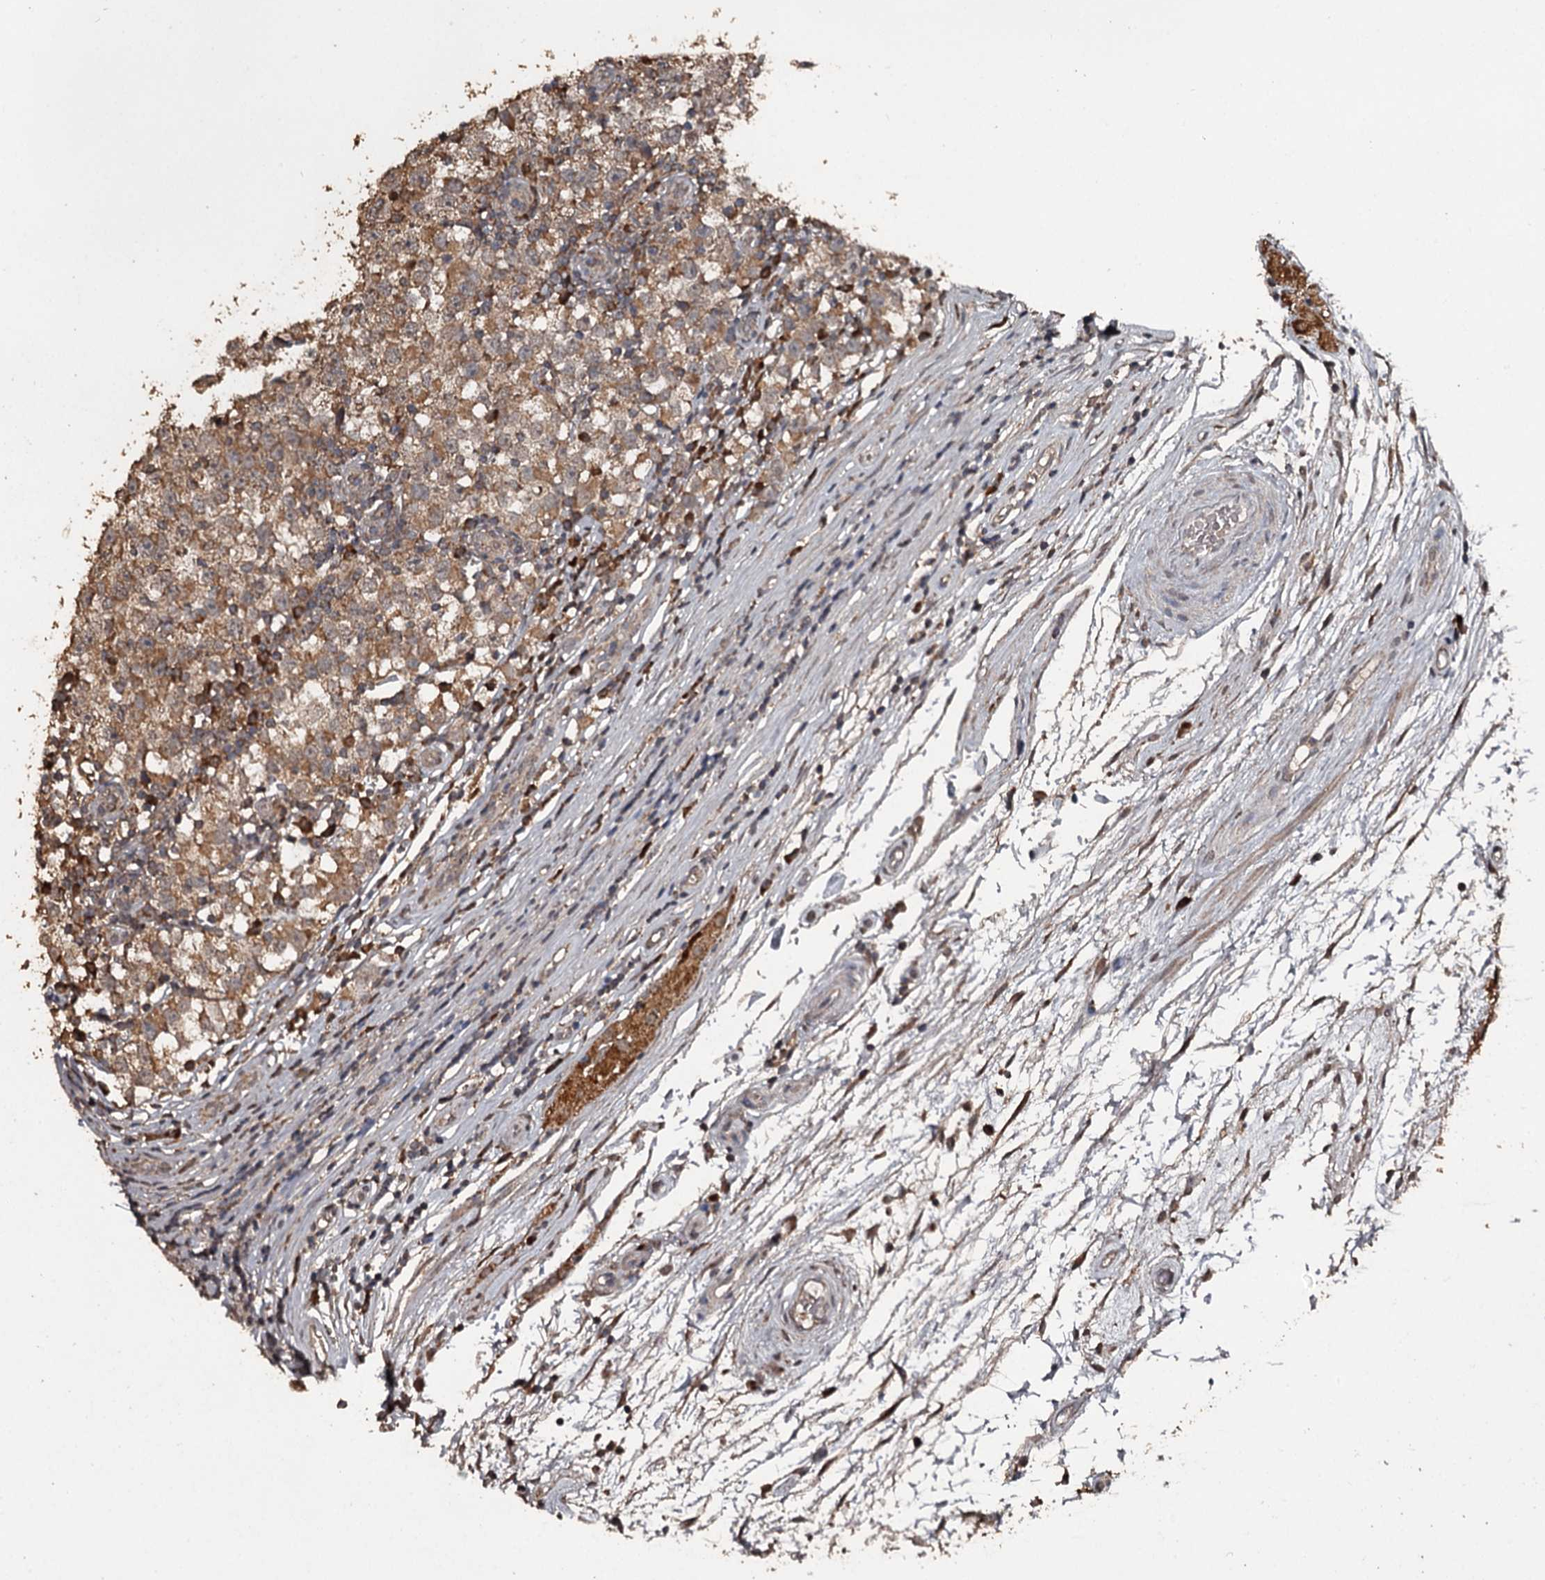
{"staining": {"intensity": "moderate", "quantity": ">75%", "location": "cytoplasmic/membranous"}, "tissue": "testis cancer", "cell_type": "Tumor cells", "image_type": "cancer", "snomed": [{"axis": "morphology", "description": "Seminoma, NOS"}, {"axis": "topography", "description": "Testis"}], "caption": "This image shows immunohistochemistry (IHC) staining of testis cancer, with medium moderate cytoplasmic/membranous expression in about >75% of tumor cells.", "gene": "WIPI1", "patient": {"sex": "male", "age": 65}}